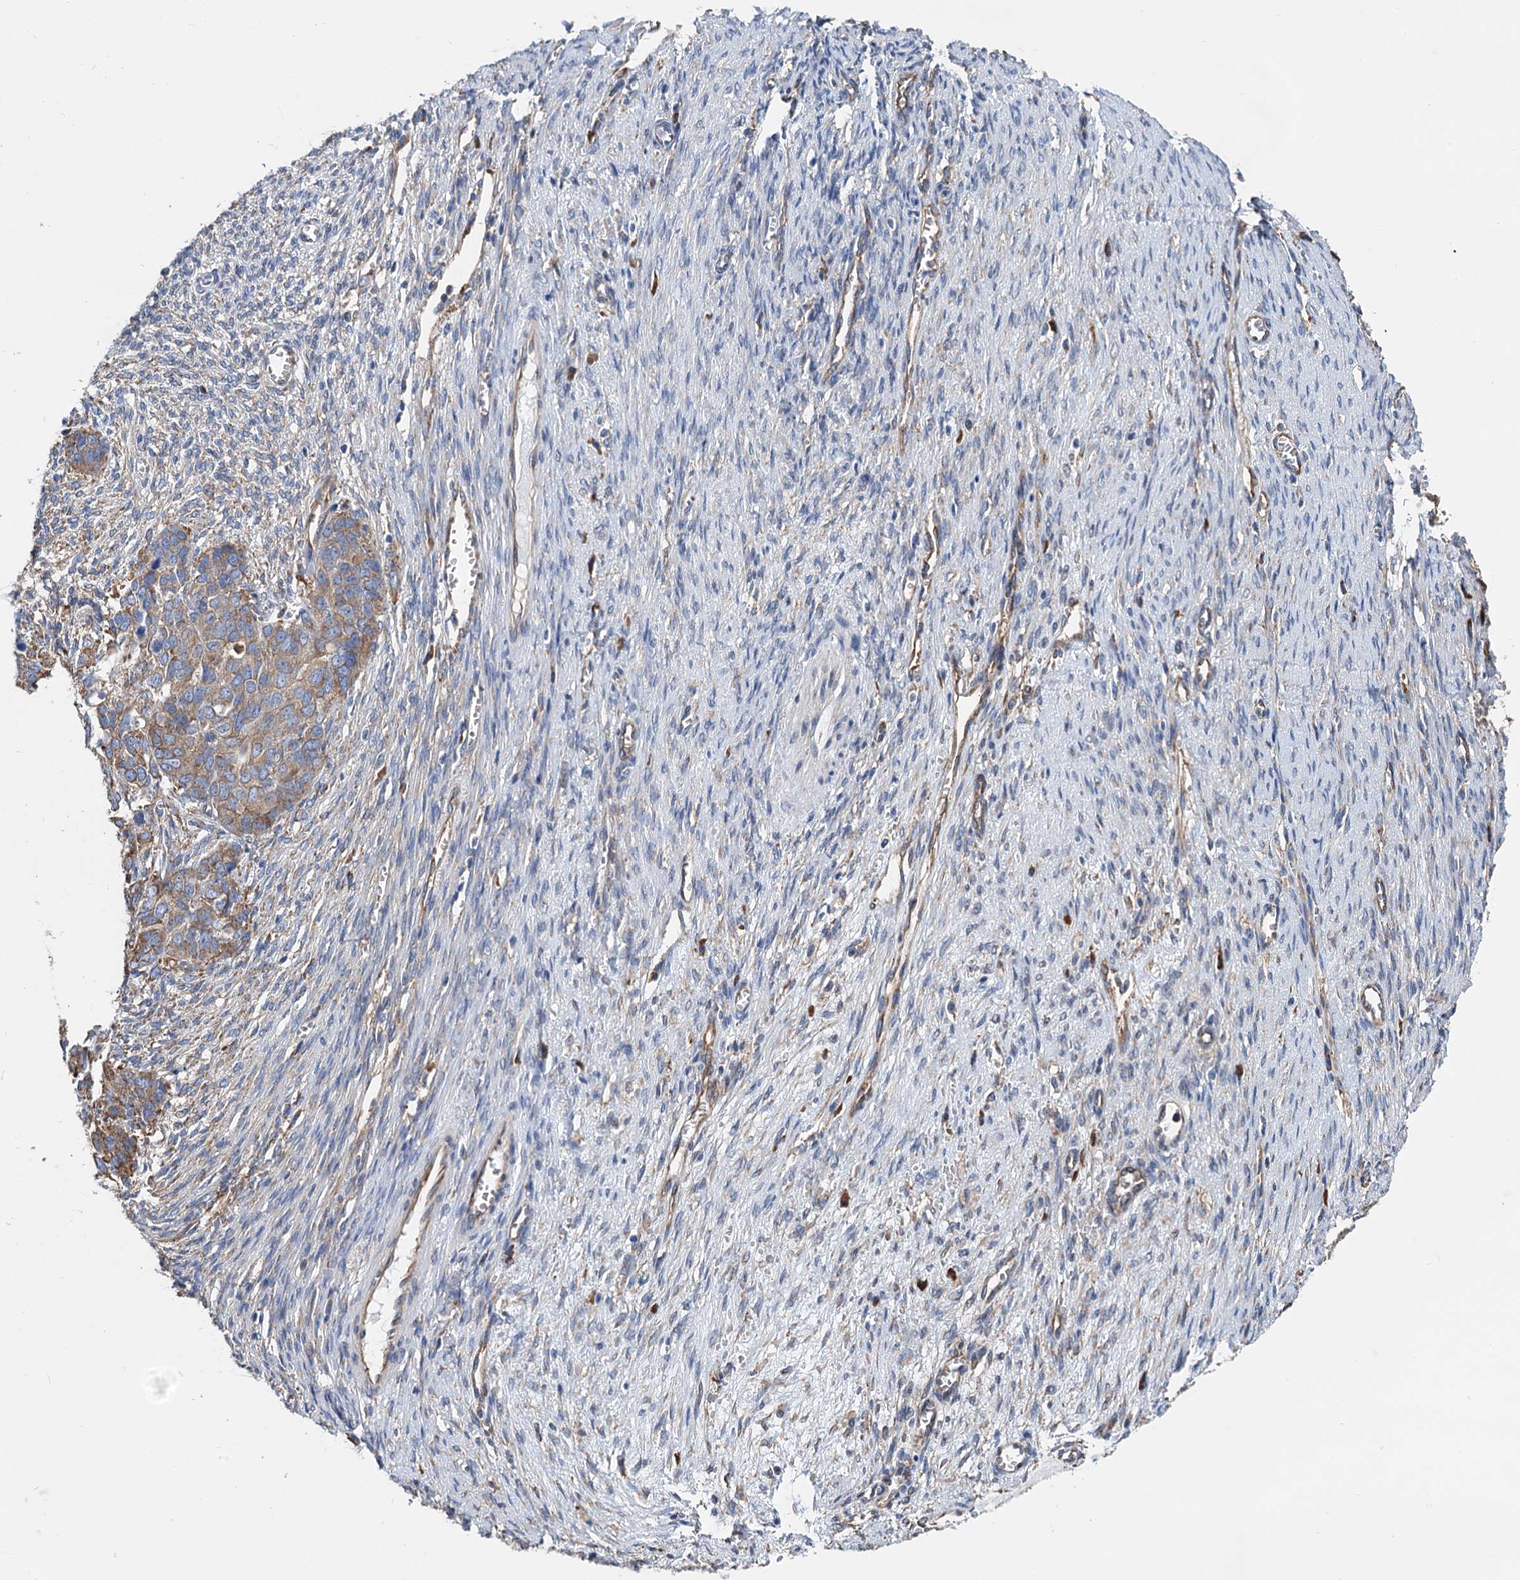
{"staining": {"intensity": "moderate", "quantity": ">75%", "location": "cytoplasmic/membranous"}, "tissue": "ovarian cancer", "cell_type": "Tumor cells", "image_type": "cancer", "snomed": [{"axis": "morphology", "description": "Cystadenocarcinoma, serous, NOS"}, {"axis": "topography", "description": "Ovary"}], "caption": "The image reveals a brown stain indicating the presence of a protein in the cytoplasmic/membranous of tumor cells in ovarian serous cystadenocarcinoma. The staining was performed using DAB, with brown indicating positive protein expression. Nuclei are stained blue with hematoxylin.", "gene": "SLC12A7", "patient": {"sex": "female", "age": 44}}